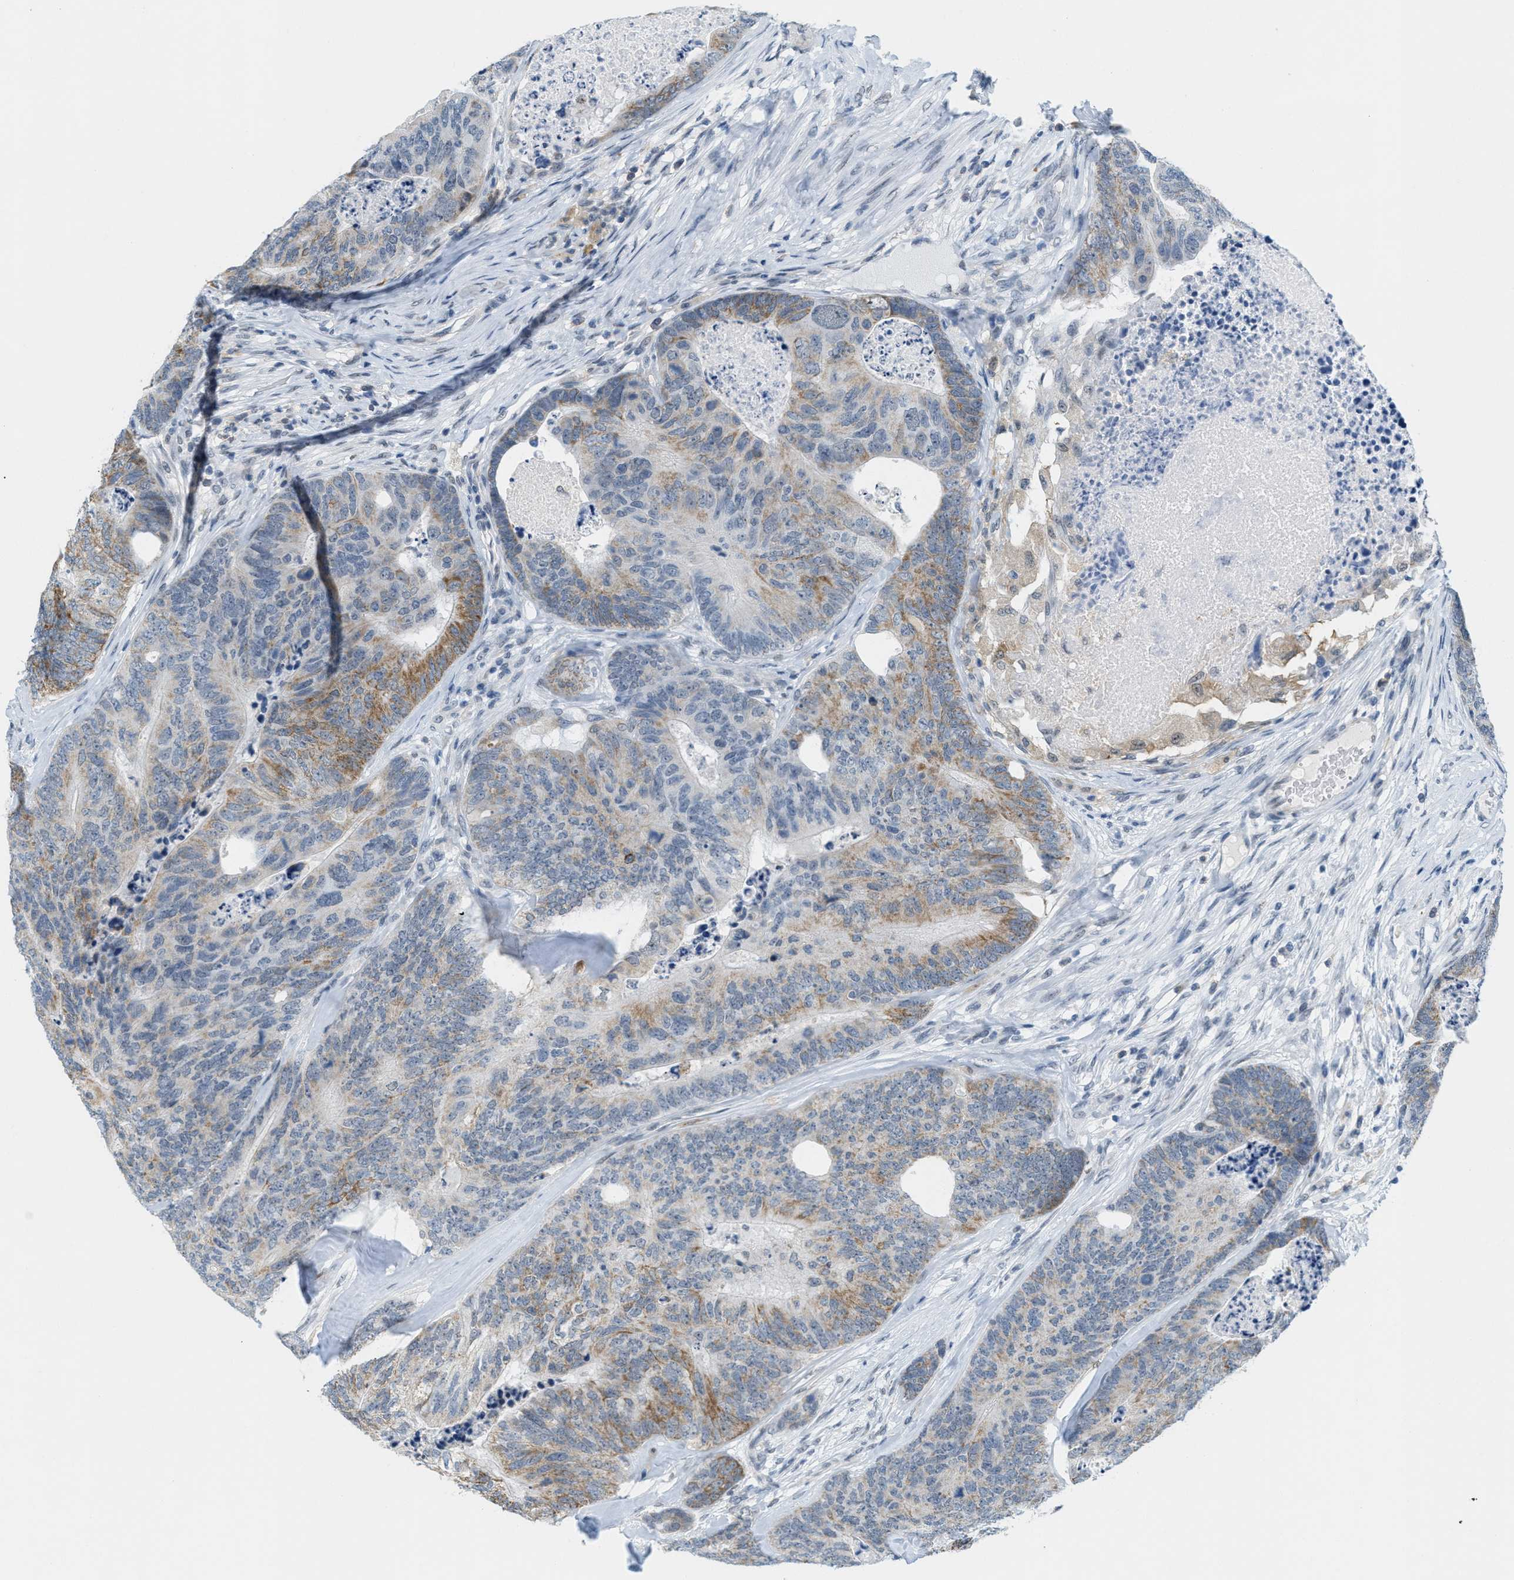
{"staining": {"intensity": "moderate", "quantity": "<25%", "location": "cytoplasmic/membranous"}, "tissue": "colorectal cancer", "cell_type": "Tumor cells", "image_type": "cancer", "snomed": [{"axis": "morphology", "description": "Adenocarcinoma, NOS"}, {"axis": "topography", "description": "Colon"}], "caption": "Adenocarcinoma (colorectal) stained for a protein displays moderate cytoplasmic/membranous positivity in tumor cells. (IHC, brightfield microscopy, high magnification).", "gene": "HS3ST2", "patient": {"sex": "female", "age": 67}}